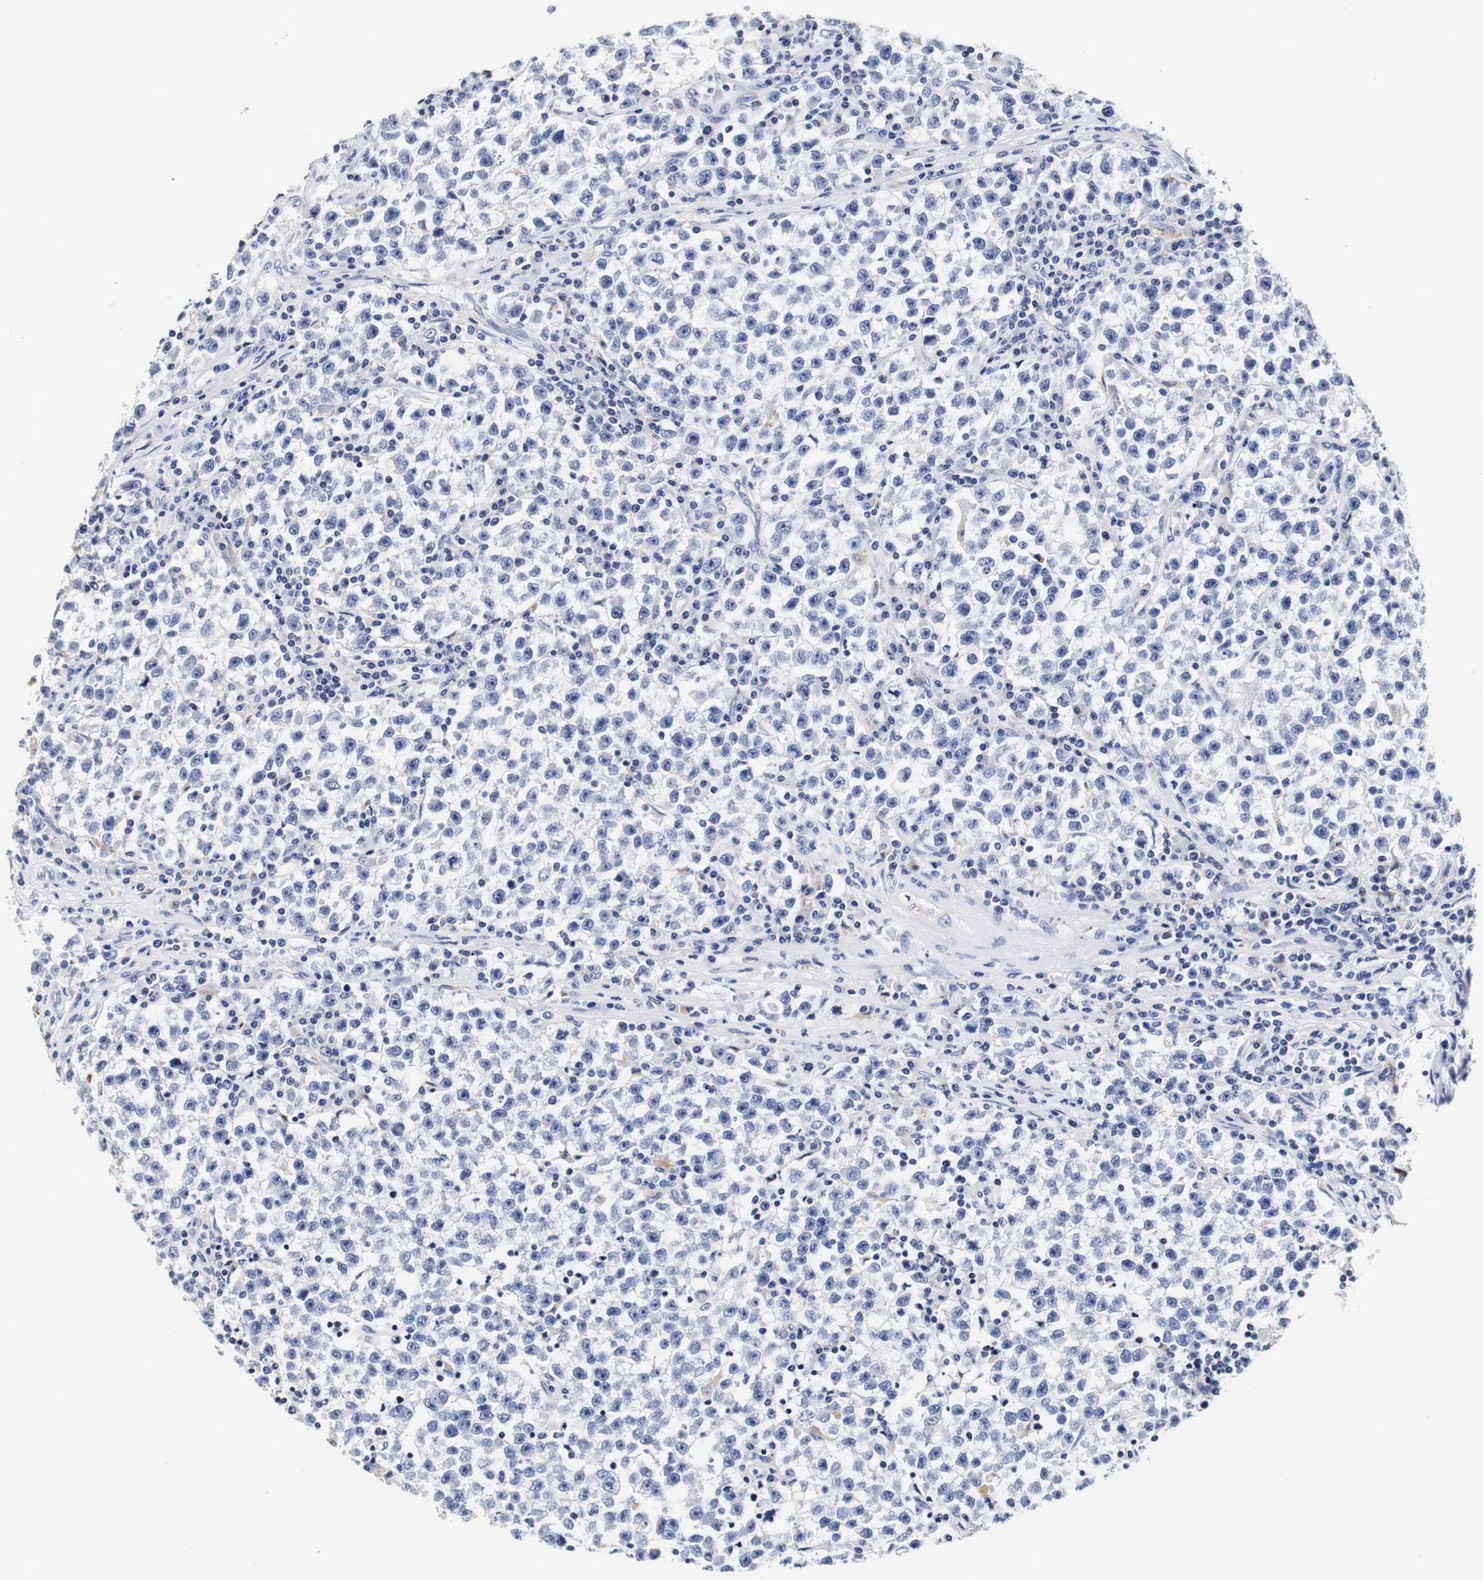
{"staining": {"intensity": "negative", "quantity": "none", "location": "none"}, "tissue": "testis cancer", "cell_type": "Tumor cells", "image_type": "cancer", "snomed": [{"axis": "morphology", "description": "Seminoma, NOS"}, {"axis": "topography", "description": "Testis"}], "caption": "Tumor cells are negative for protein expression in human seminoma (testis).", "gene": "CAMK4", "patient": {"sex": "male", "age": 22}}